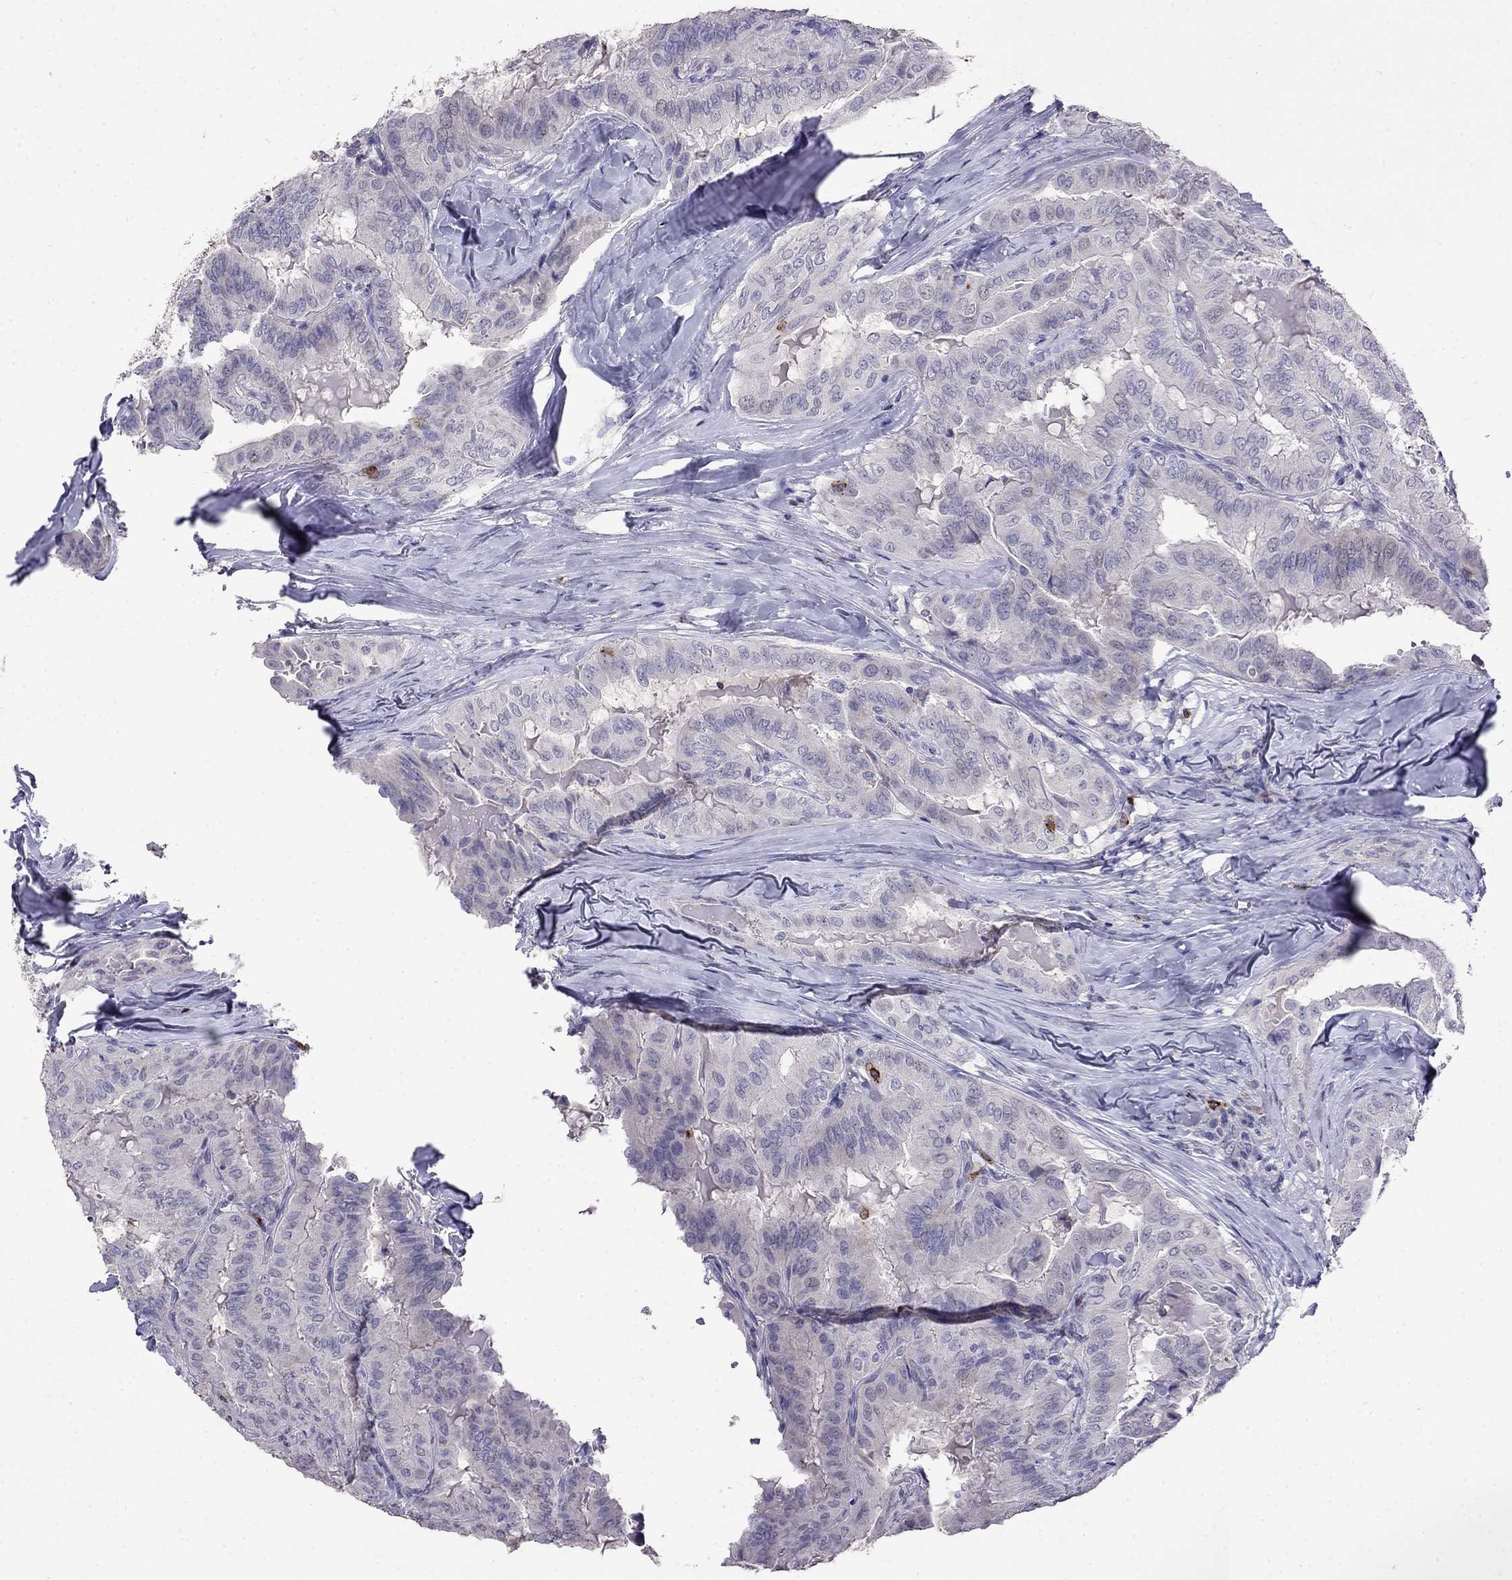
{"staining": {"intensity": "negative", "quantity": "none", "location": "none"}, "tissue": "thyroid cancer", "cell_type": "Tumor cells", "image_type": "cancer", "snomed": [{"axis": "morphology", "description": "Papillary adenocarcinoma, NOS"}, {"axis": "topography", "description": "Thyroid gland"}], "caption": "DAB (3,3'-diaminobenzidine) immunohistochemical staining of thyroid papillary adenocarcinoma reveals no significant staining in tumor cells.", "gene": "CD8B", "patient": {"sex": "female", "age": 68}}